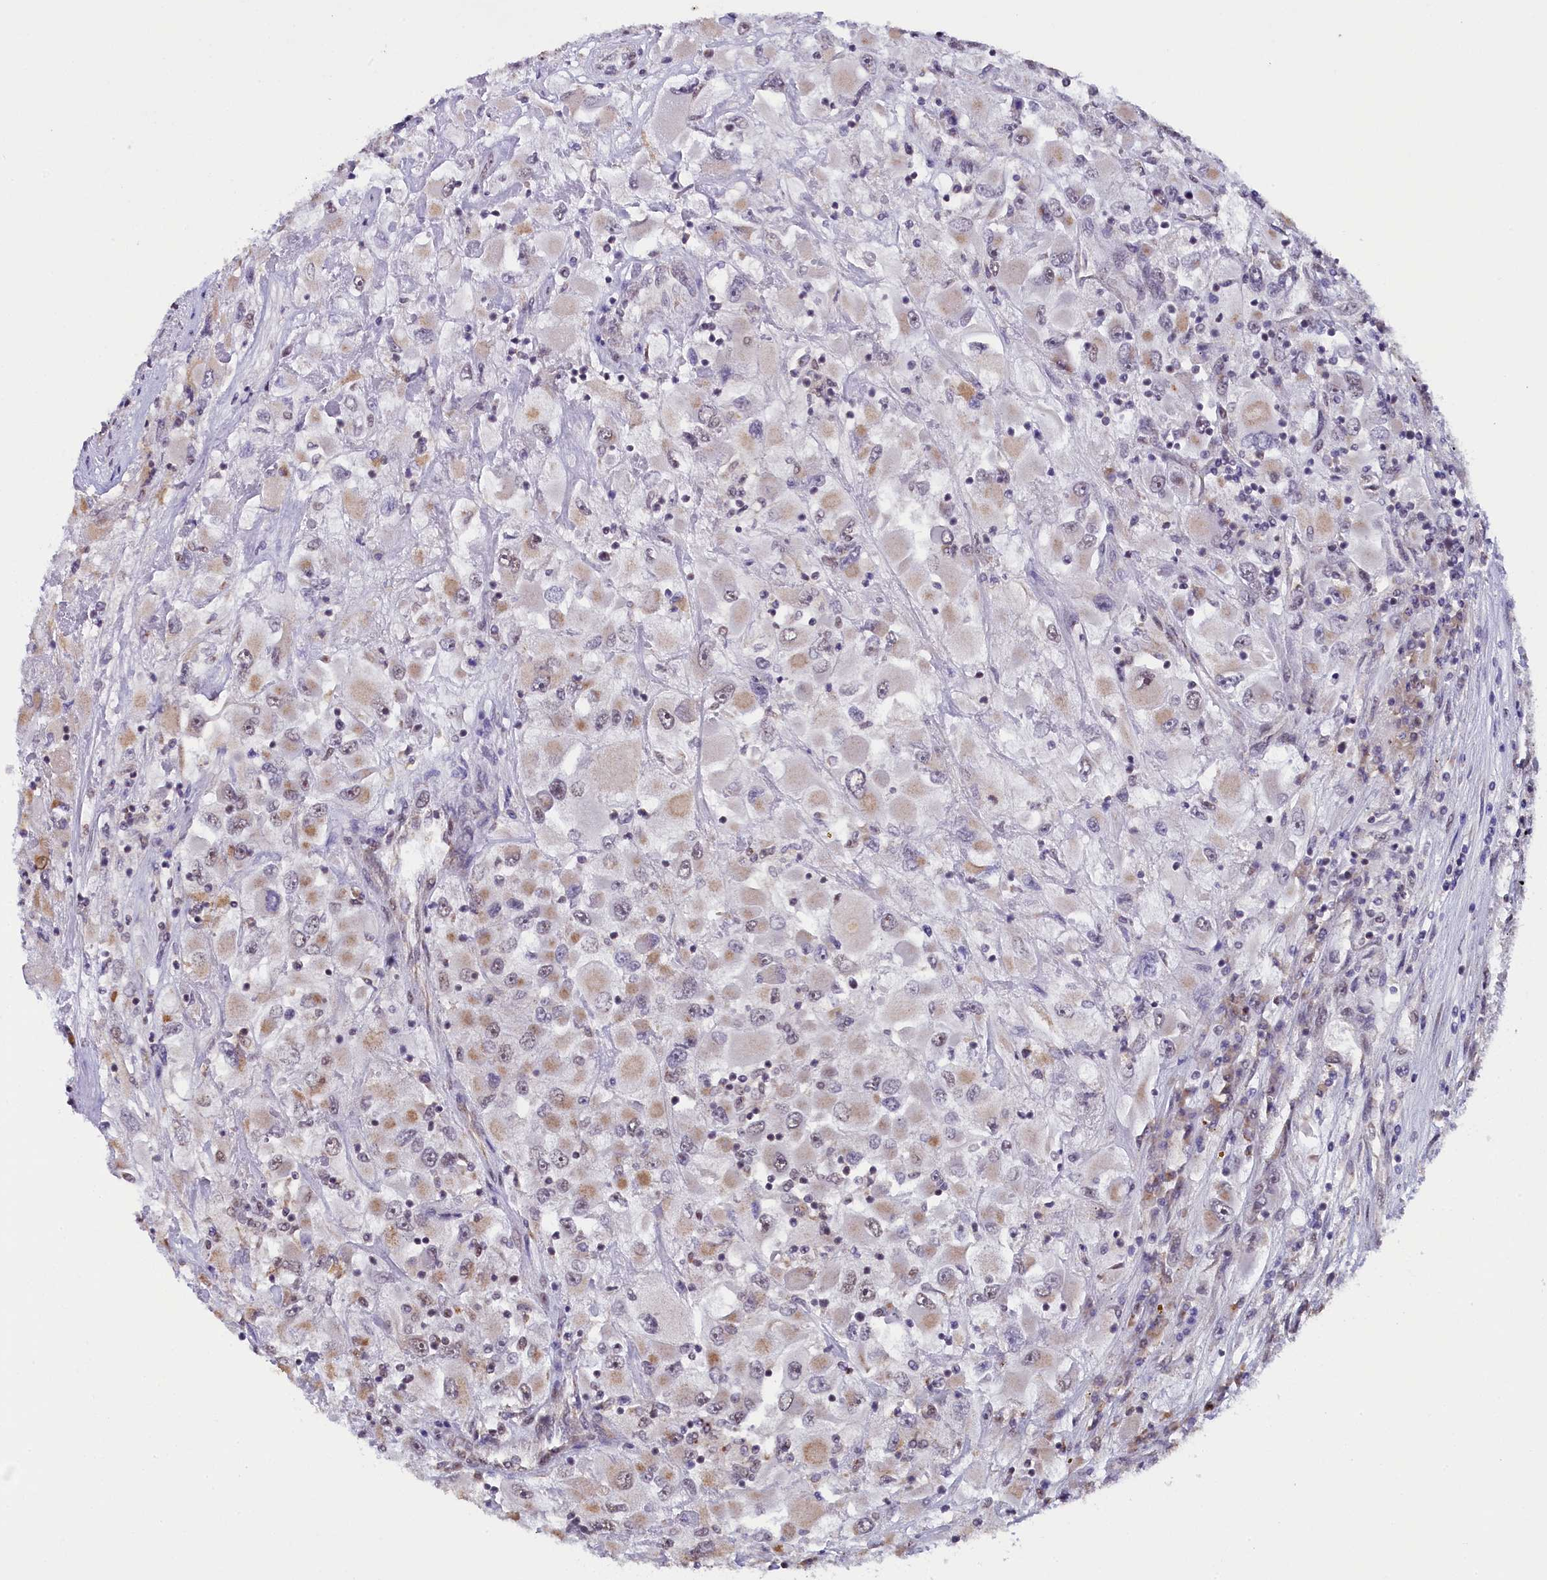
{"staining": {"intensity": "moderate", "quantity": "<25%", "location": "cytoplasmic/membranous"}, "tissue": "renal cancer", "cell_type": "Tumor cells", "image_type": "cancer", "snomed": [{"axis": "morphology", "description": "Adenocarcinoma, NOS"}, {"axis": "topography", "description": "Kidney"}], "caption": "Moderate cytoplasmic/membranous protein positivity is present in about <25% of tumor cells in renal cancer (adenocarcinoma). The protein of interest is stained brown, and the nuclei are stained in blue (DAB (3,3'-diaminobenzidine) IHC with brightfield microscopy, high magnification).", "gene": "NCBP1", "patient": {"sex": "female", "age": 52}}